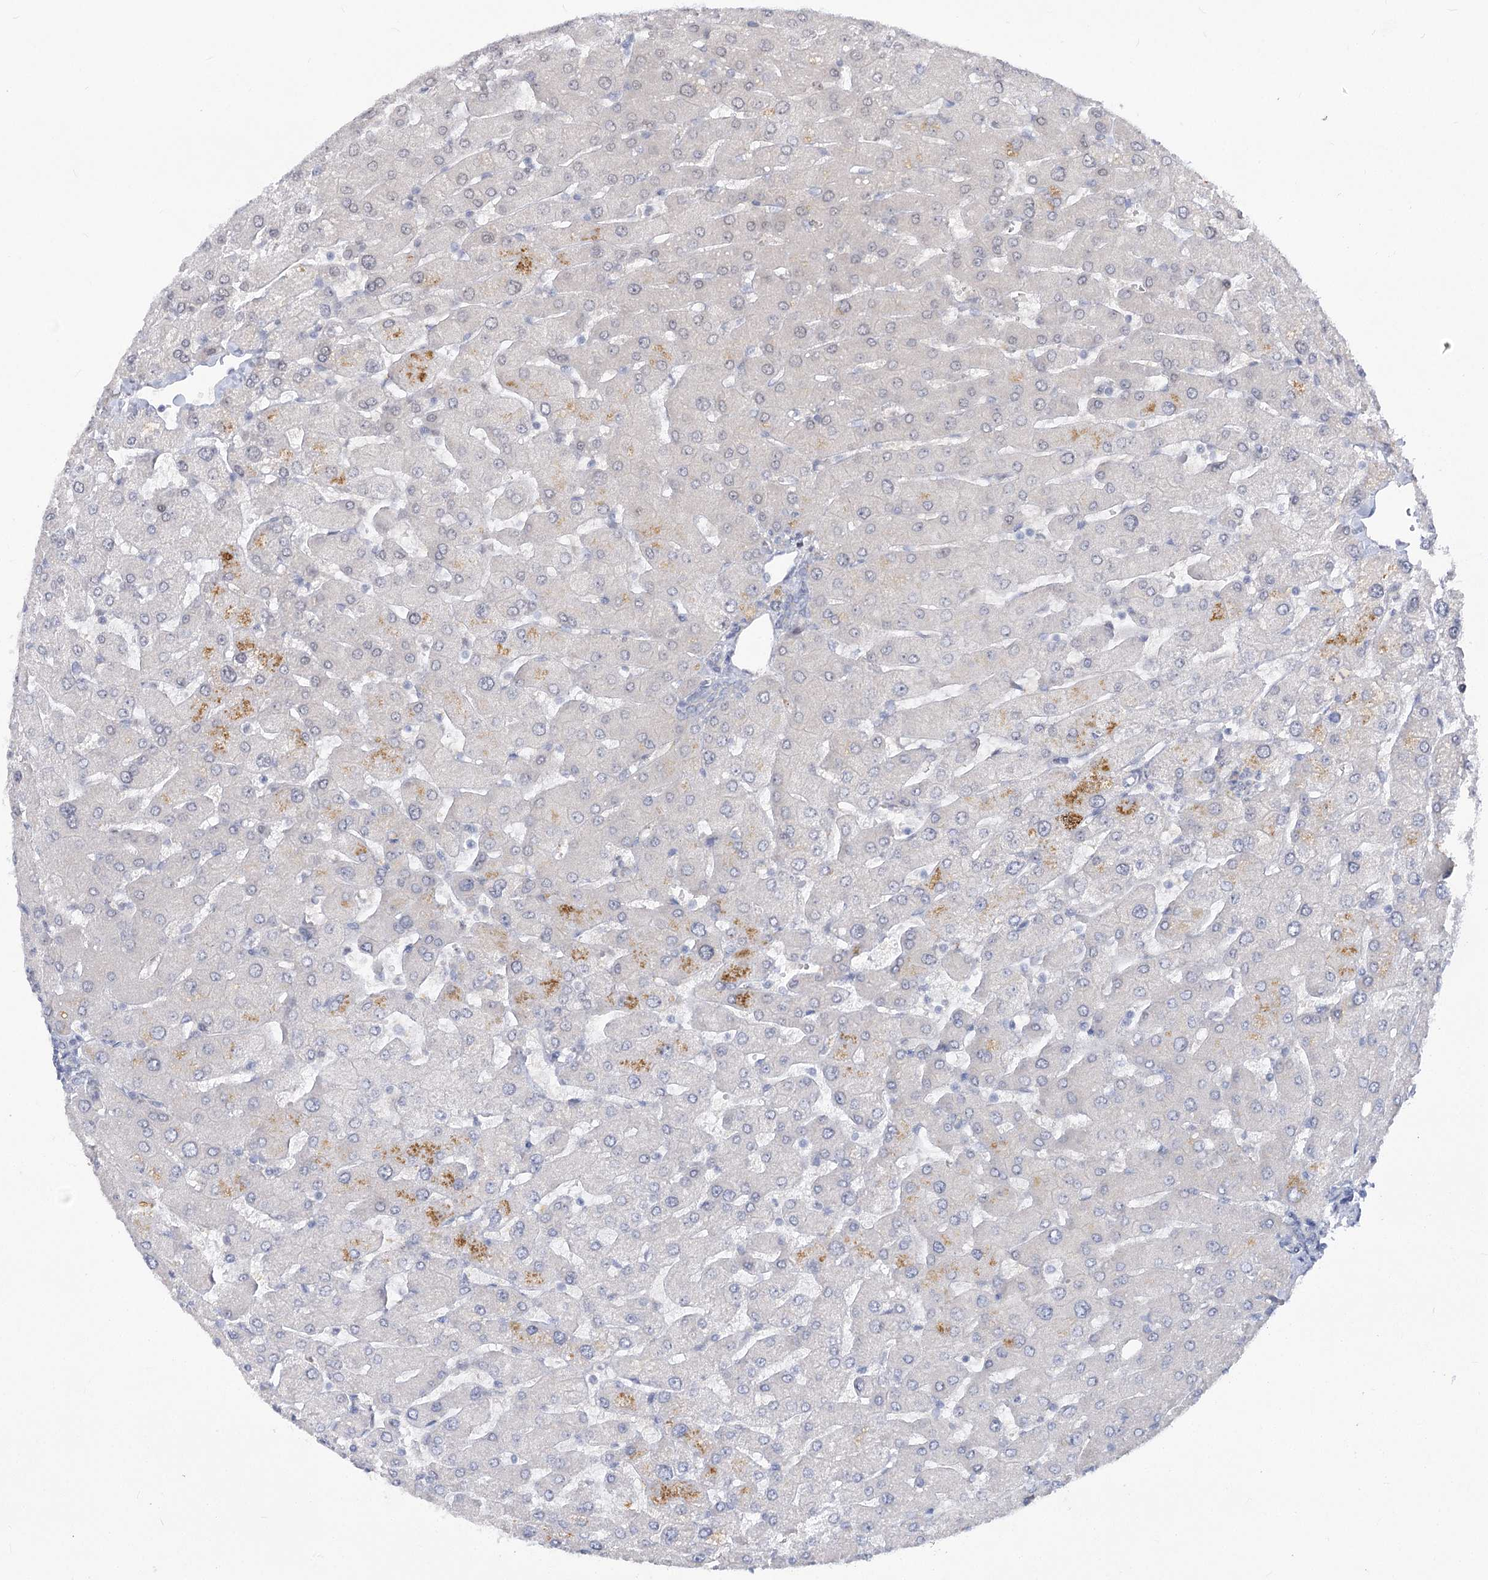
{"staining": {"intensity": "negative", "quantity": "none", "location": "none"}, "tissue": "liver", "cell_type": "Cholangiocytes", "image_type": "normal", "snomed": [{"axis": "morphology", "description": "Normal tissue, NOS"}, {"axis": "topography", "description": "Liver"}], "caption": "This is an immunohistochemistry micrograph of normal liver. There is no expression in cholangiocytes.", "gene": "ARSI", "patient": {"sex": "male", "age": 55}}